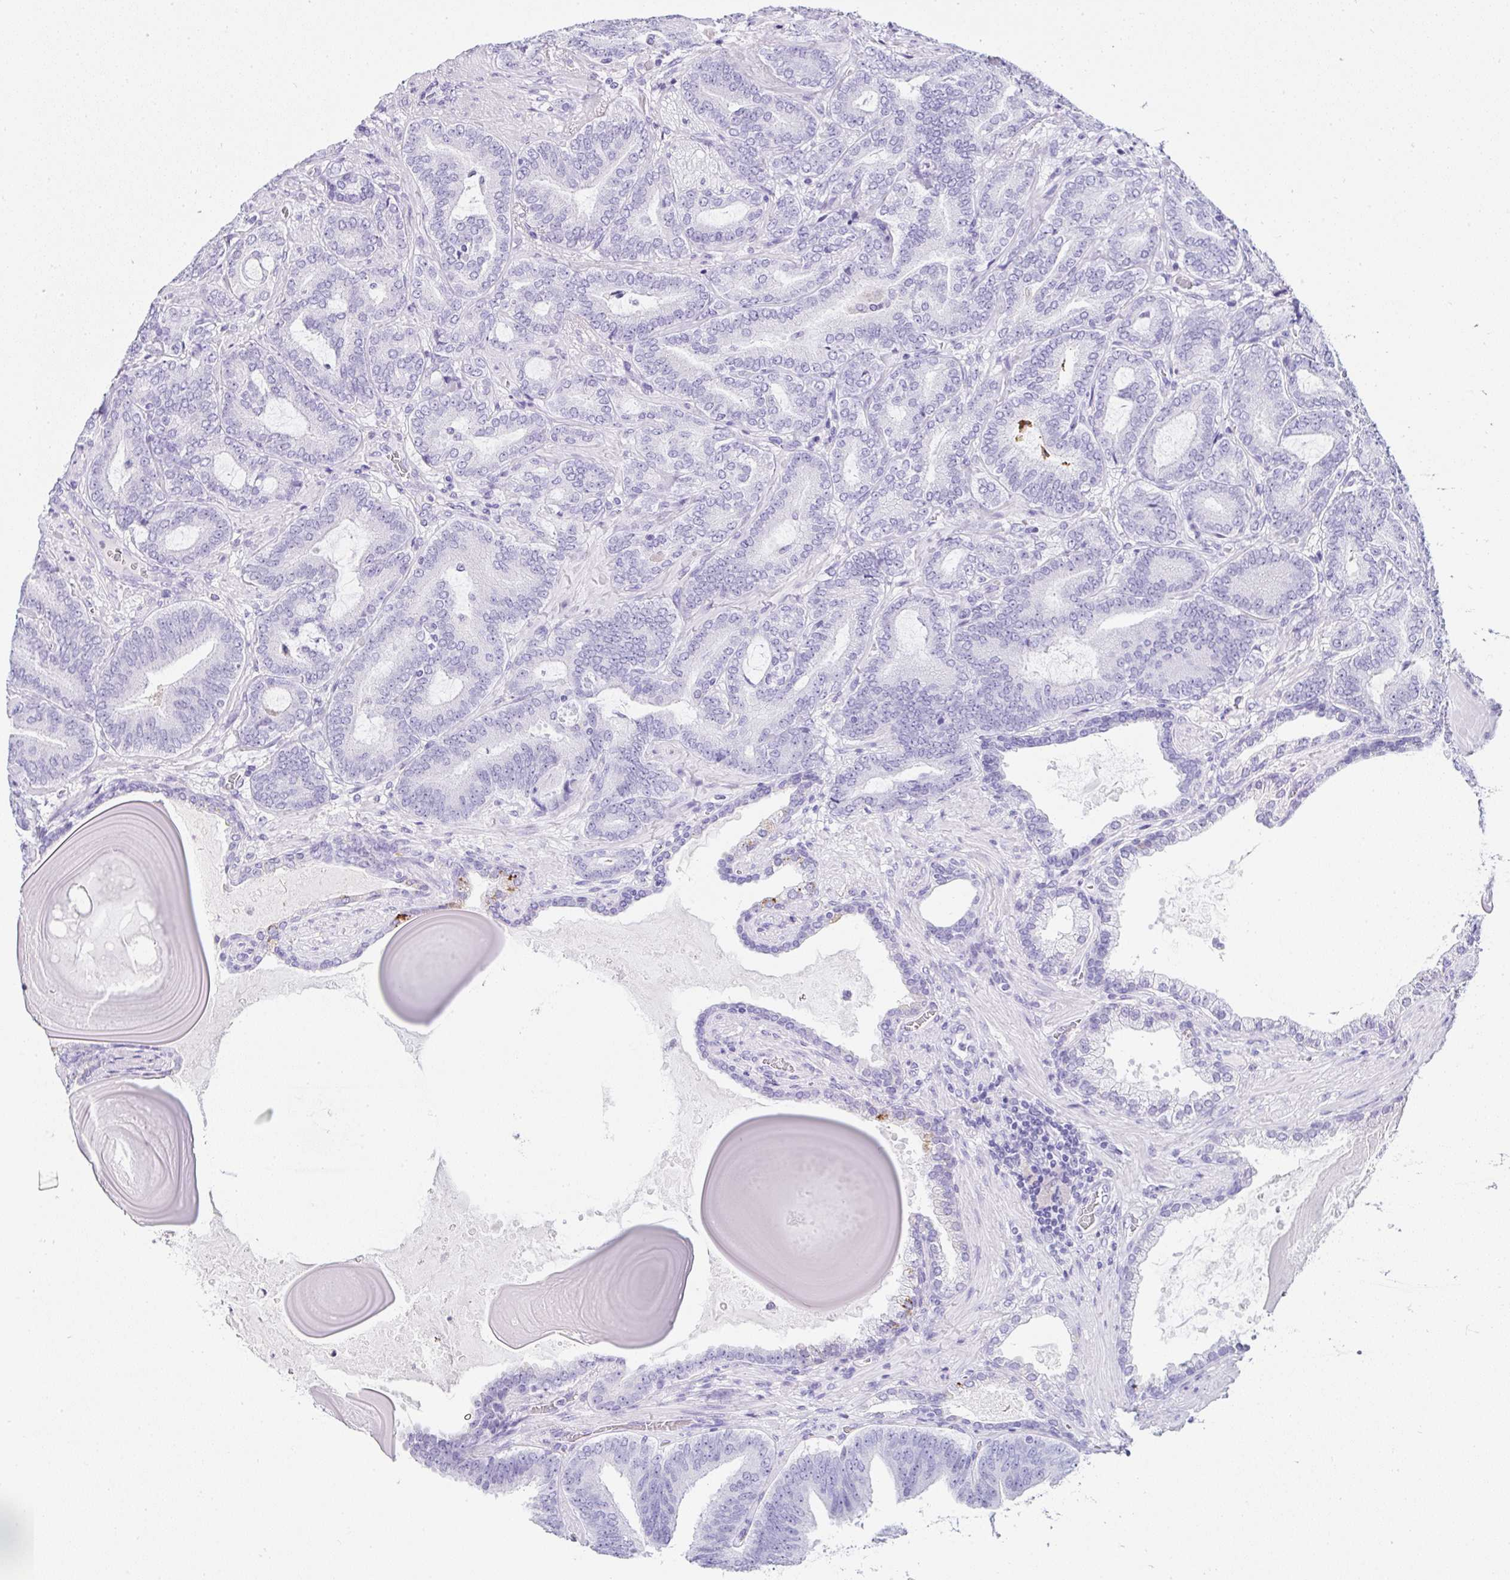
{"staining": {"intensity": "negative", "quantity": "none", "location": "none"}, "tissue": "prostate cancer", "cell_type": "Tumor cells", "image_type": "cancer", "snomed": [{"axis": "morphology", "description": "Adenocarcinoma, High grade"}, {"axis": "topography", "description": "Prostate"}], "caption": "Immunohistochemical staining of human prostate cancer (high-grade adenocarcinoma) exhibits no significant staining in tumor cells.", "gene": "SERPINB3", "patient": {"sex": "male", "age": 62}}